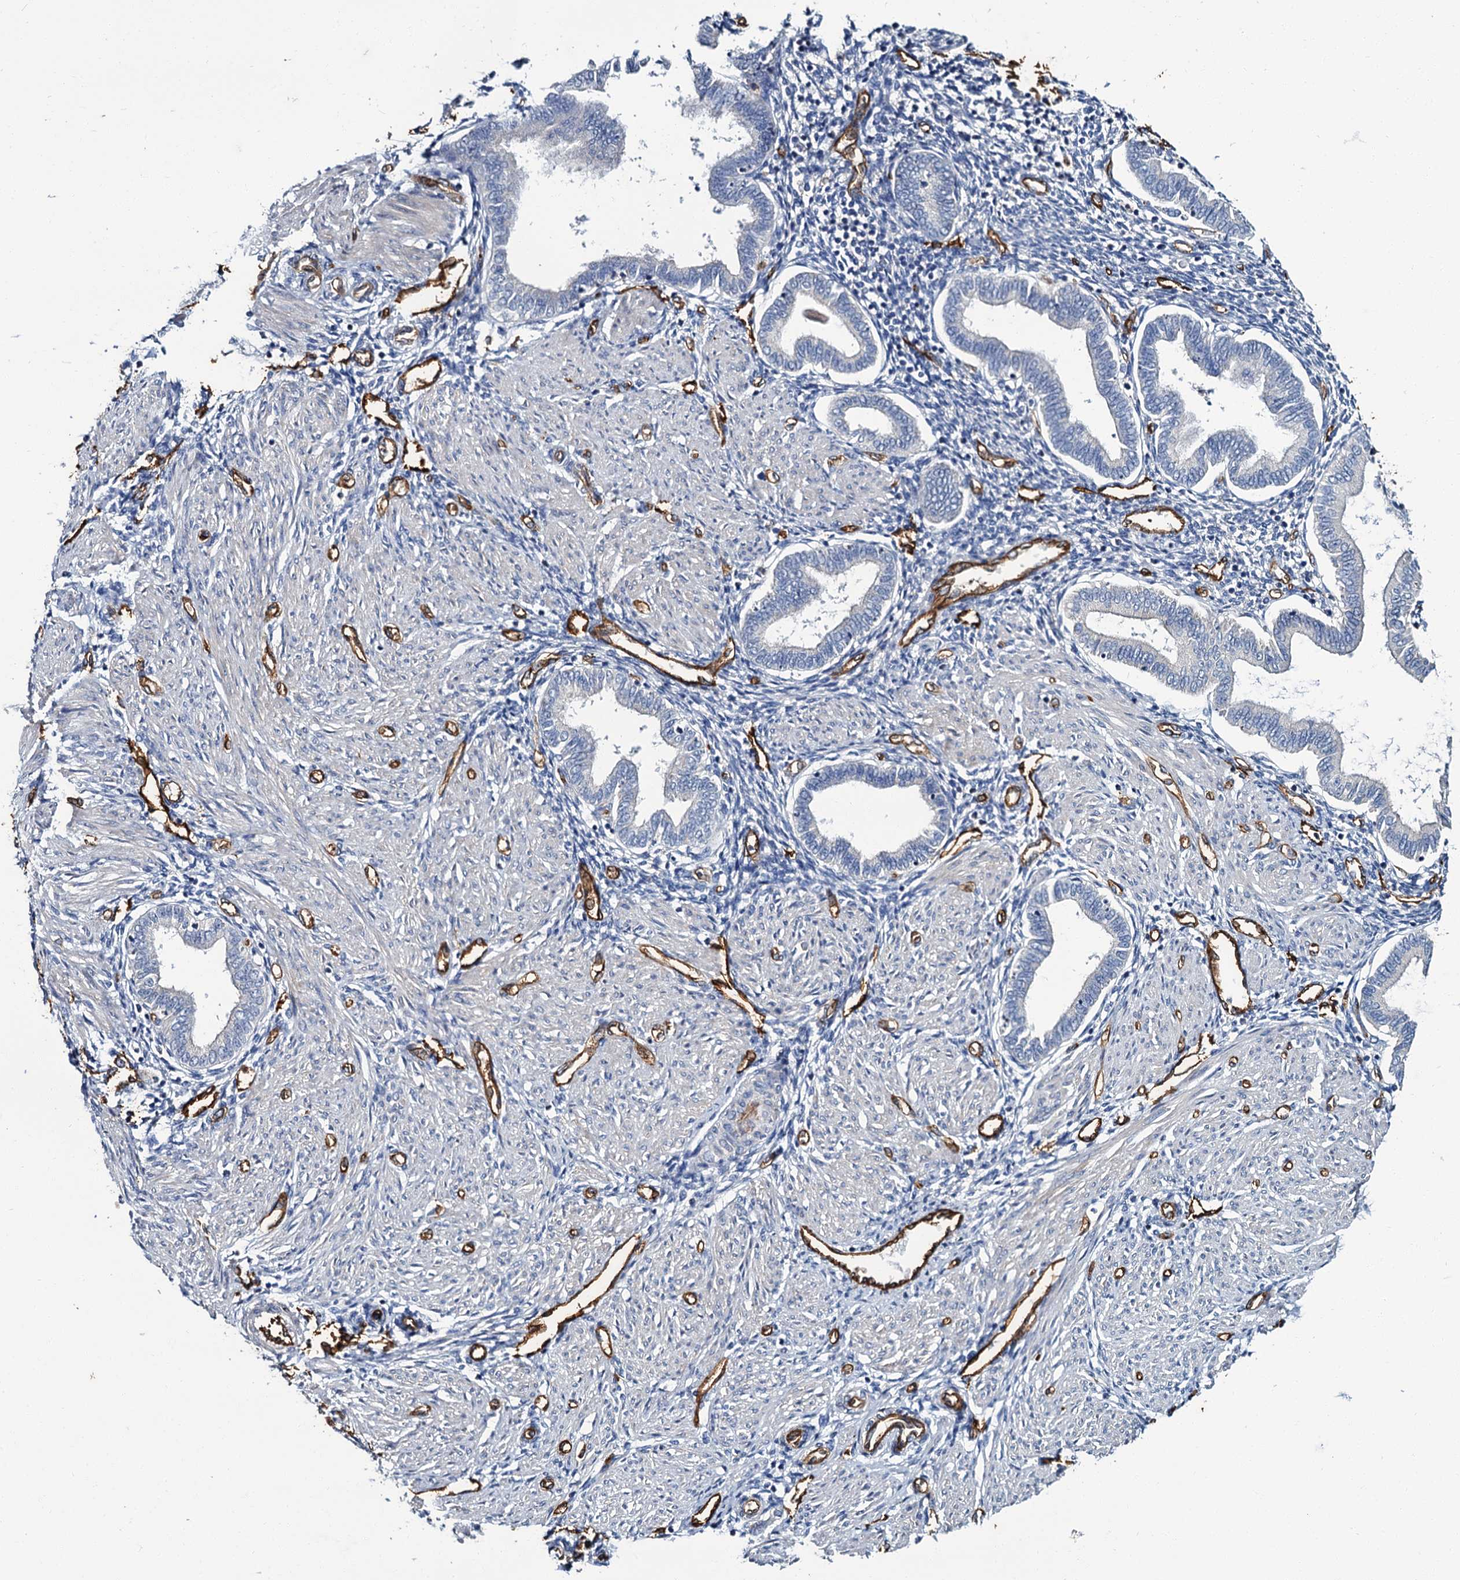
{"staining": {"intensity": "negative", "quantity": "none", "location": "none"}, "tissue": "endometrium", "cell_type": "Cells in endometrial stroma", "image_type": "normal", "snomed": [{"axis": "morphology", "description": "Normal tissue, NOS"}, {"axis": "topography", "description": "Endometrium"}], "caption": "This is an immunohistochemistry (IHC) micrograph of benign human endometrium. There is no expression in cells in endometrial stroma.", "gene": "CACNA1C", "patient": {"sex": "female", "age": 53}}